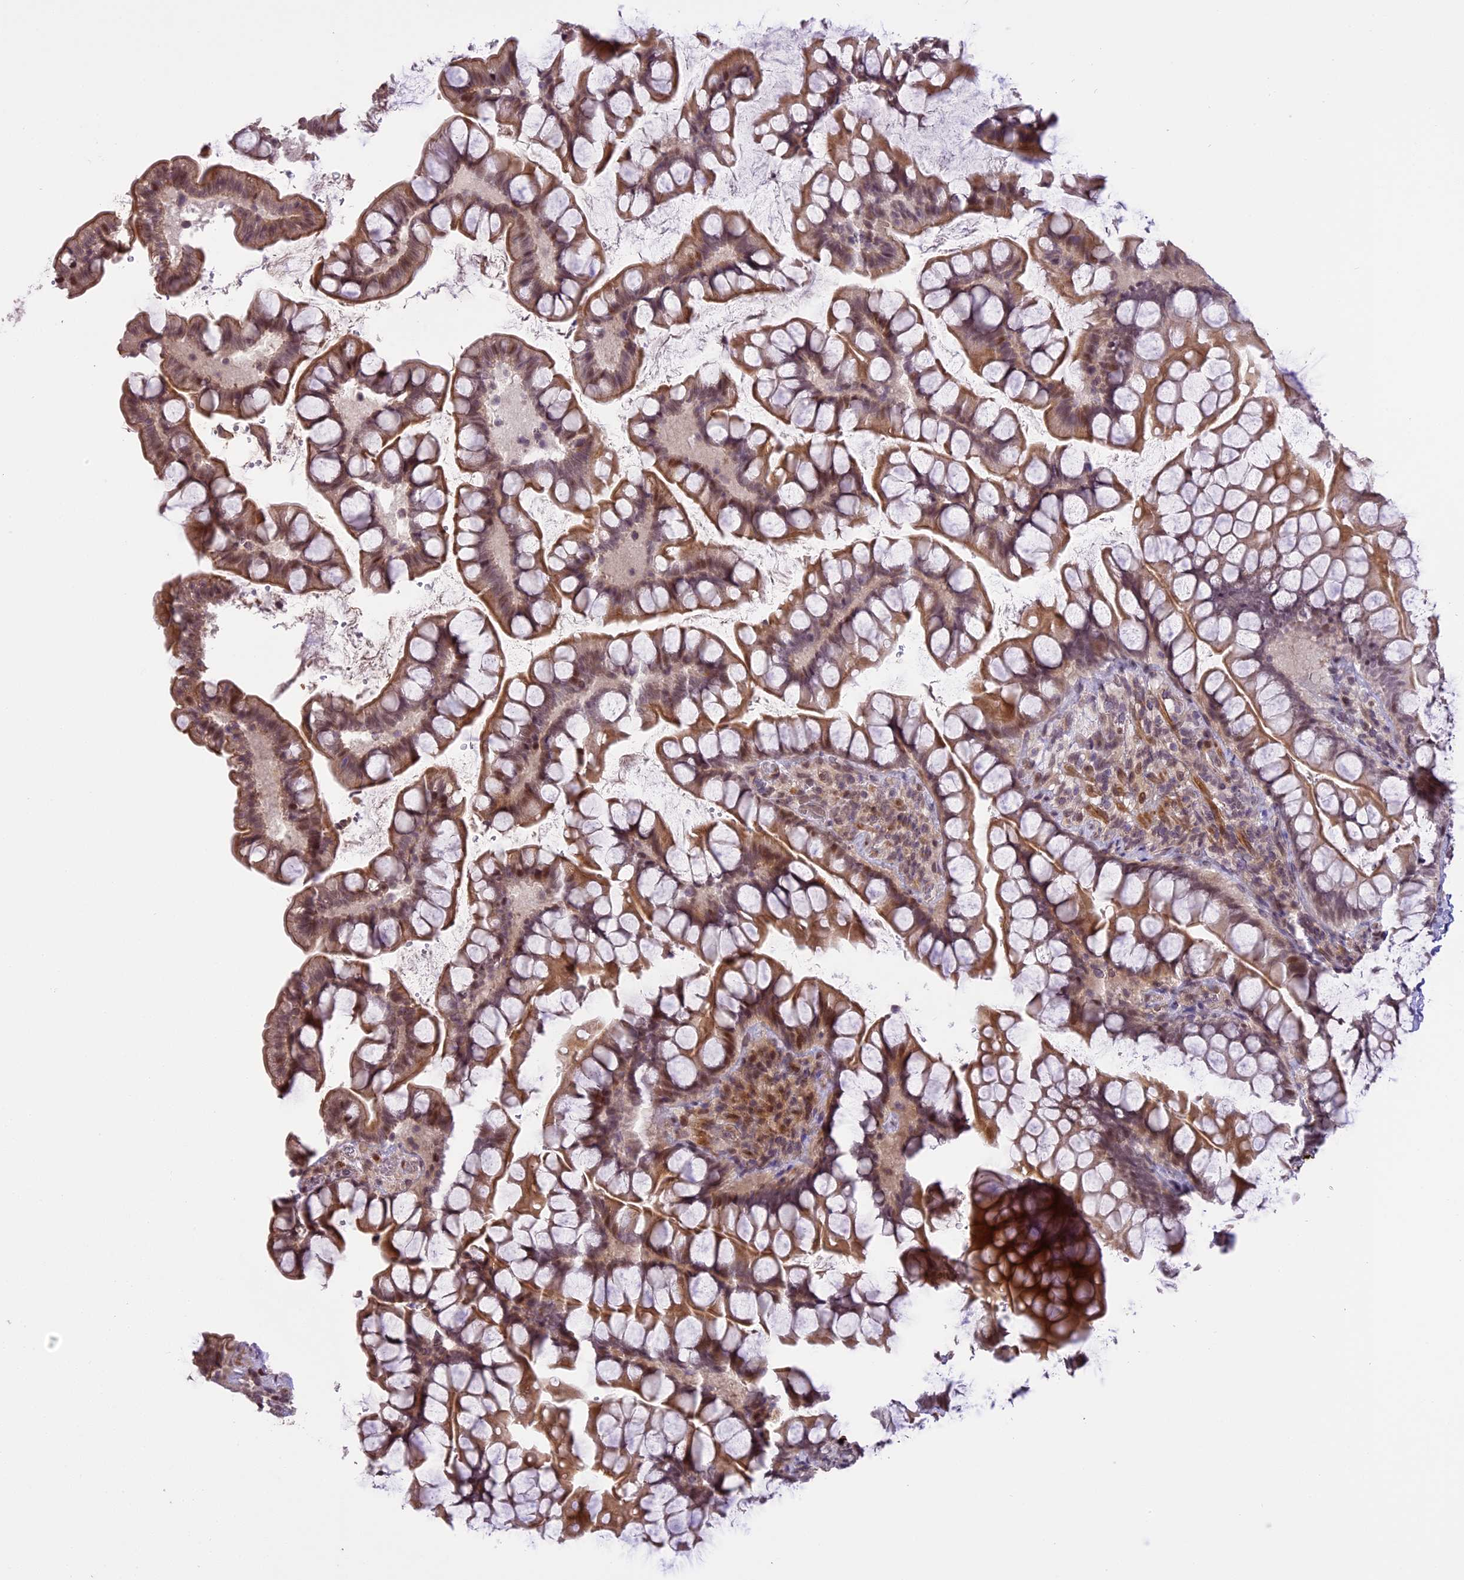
{"staining": {"intensity": "moderate", "quantity": "25%-75%", "location": "cytoplasmic/membranous,nuclear"}, "tissue": "small intestine", "cell_type": "Glandular cells", "image_type": "normal", "snomed": [{"axis": "morphology", "description": "Normal tissue, NOS"}, {"axis": "topography", "description": "Small intestine"}], "caption": "Unremarkable small intestine exhibits moderate cytoplasmic/membranous,nuclear positivity in approximately 25%-75% of glandular cells, visualized by immunohistochemistry.", "gene": "PRELID2", "patient": {"sex": "male", "age": 70}}